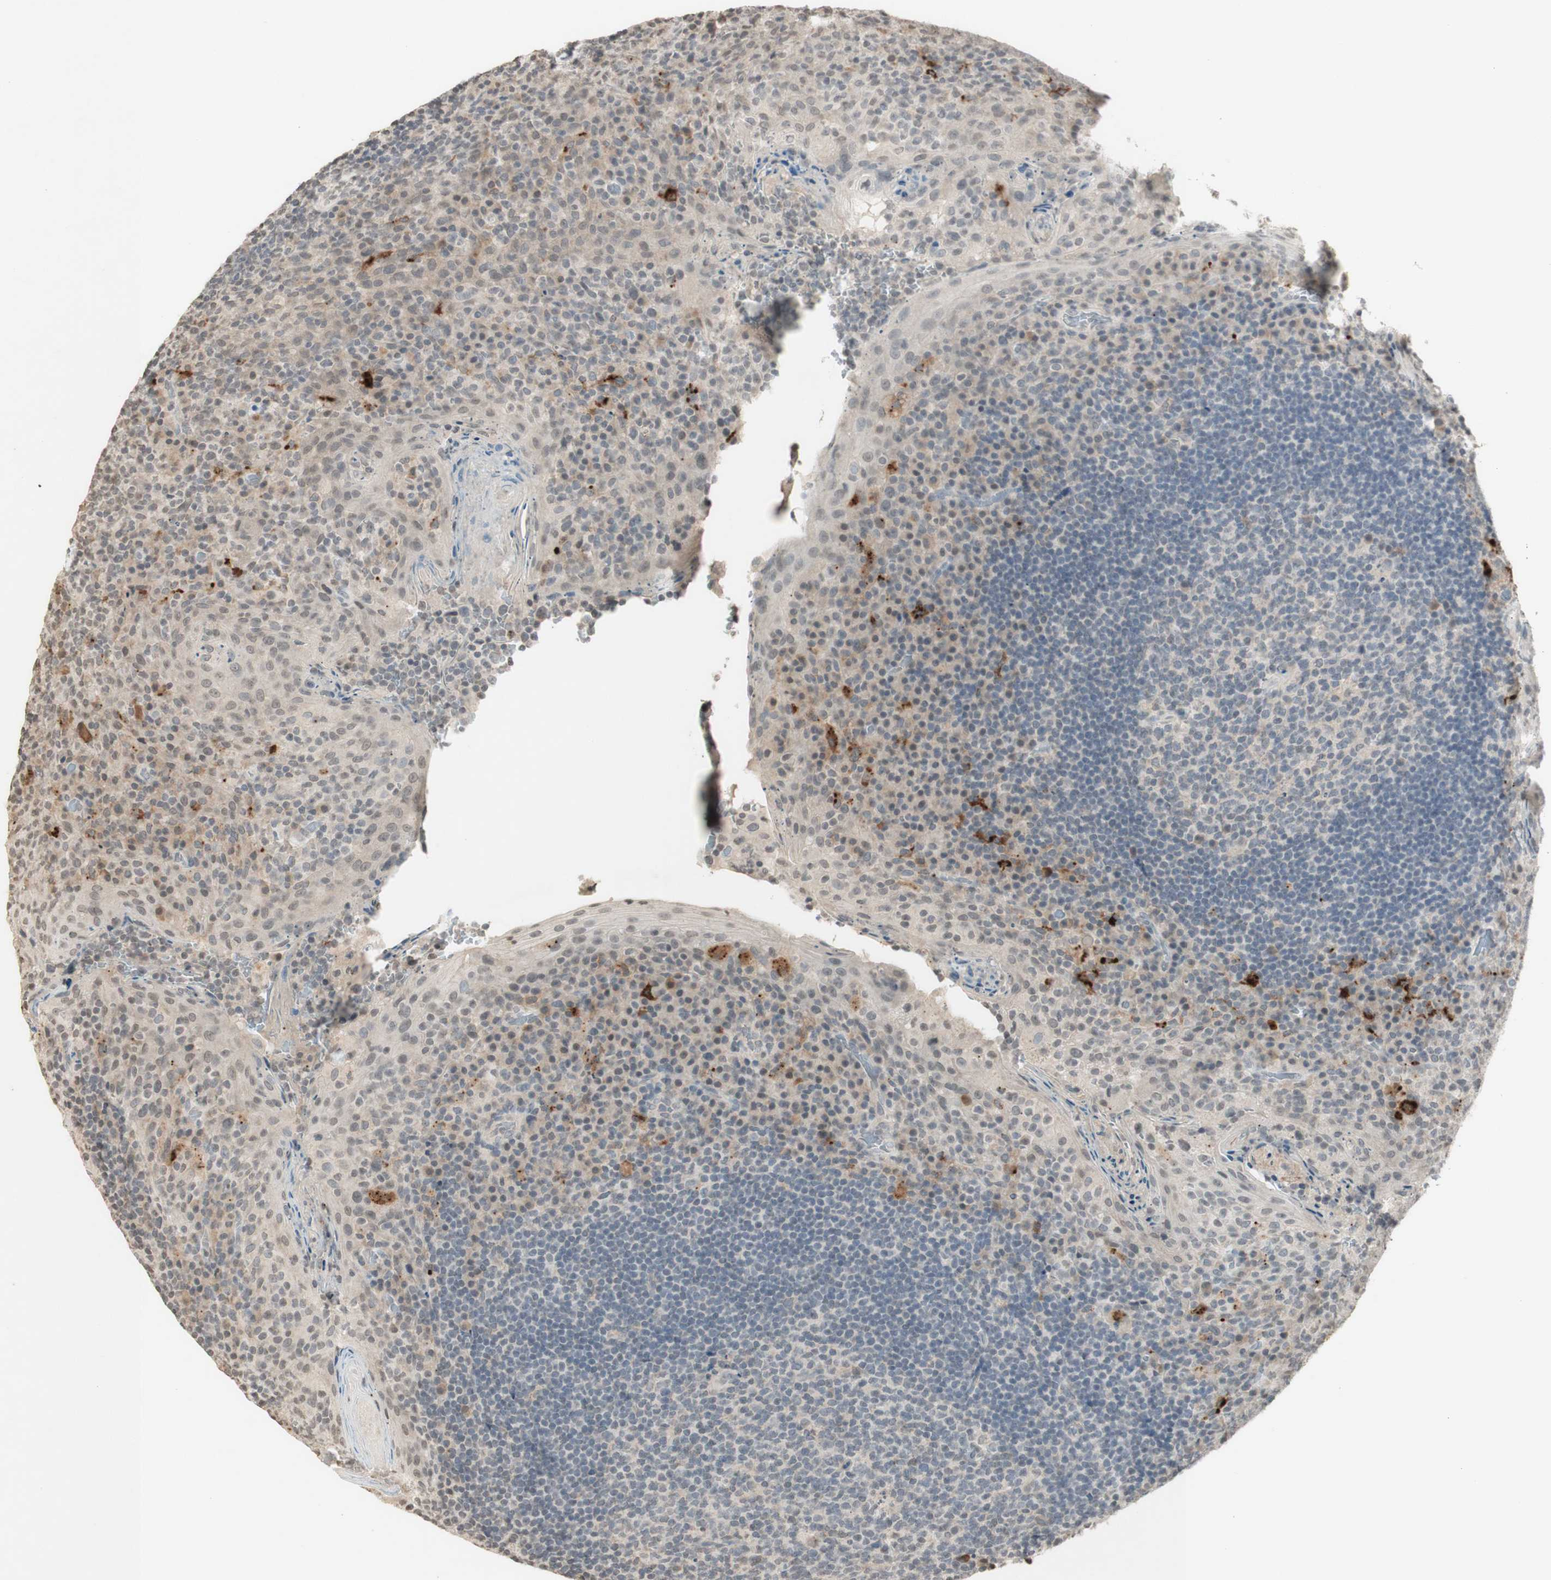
{"staining": {"intensity": "negative", "quantity": "none", "location": "none"}, "tissue": "tonsil", "cell_type": "Germinal center cells", "image_type": "normal", "snomed": [{"axis": "morphology", "description": "Normal tissue, NOS"}, {"axis": "topography", "description": "Tonsil"}], "caption": "This is a micrograph of immunohistochemistry (IHC) staining of benign tonsil, which shows no positivity in germinal center cells.", "gene": "GLI1", "patient": {"sex": "male", "age": 17}}